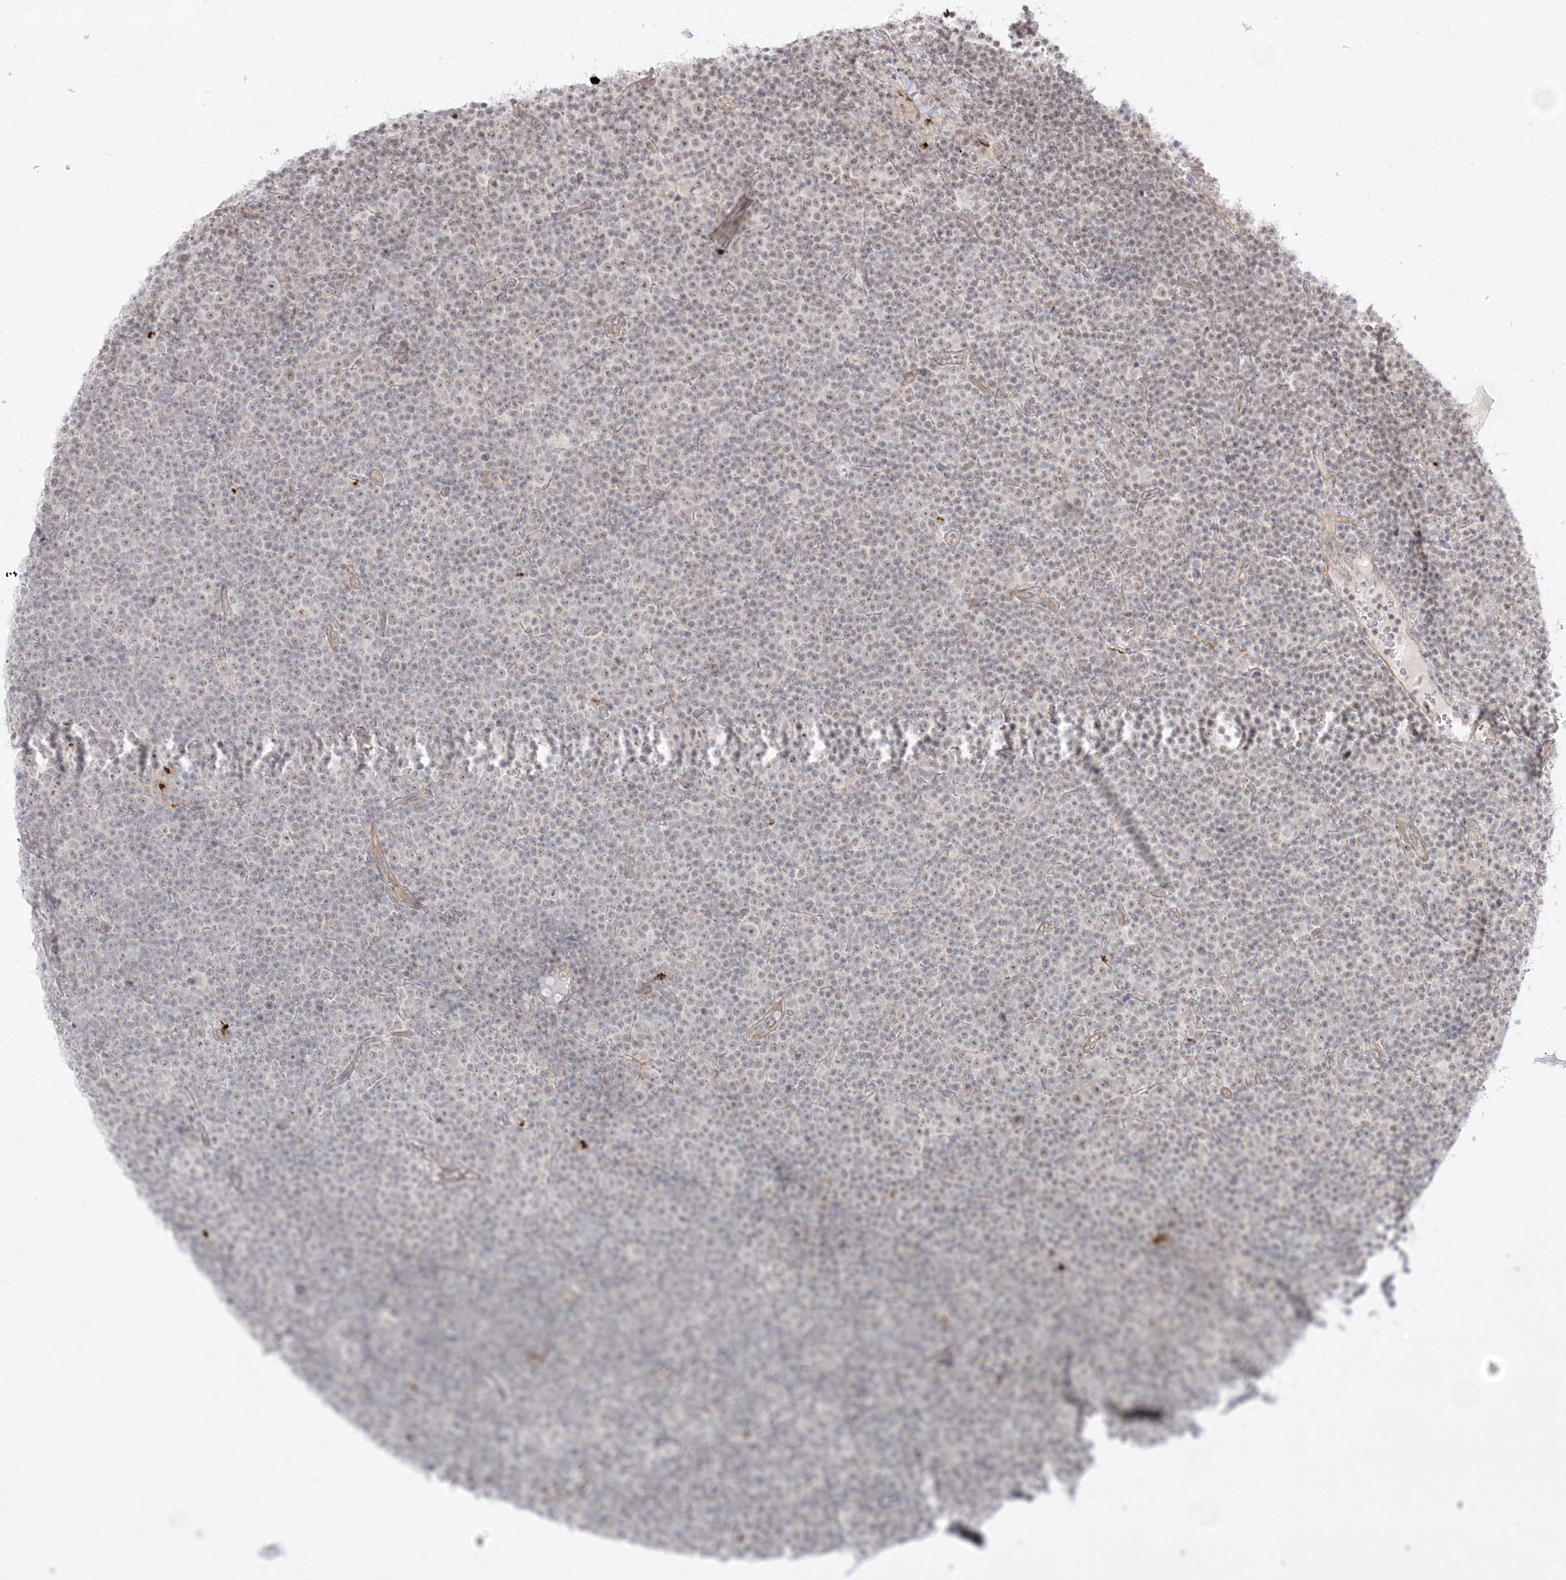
{"staining": {"intensity": "weak", "quantity": "25%-75%", "location": "nuclear"}, "tissue": "lymphoma", "cell_type": "Tumor cells", "image_type": "cancer", "snomed": [{"axis": "morphology", "description": "Malignant lymphoma, non-Hodgkin's type, Low grade"}, {"axis": "topography", "description": "Lymph node"}], "caption": "Weak nuclear staining for a protein is identified in approximately 25%-75% of tumor cells of lymphoma using IHC.", "gene": "PTK6", "patient": {"sex": "female", "age": 67}}